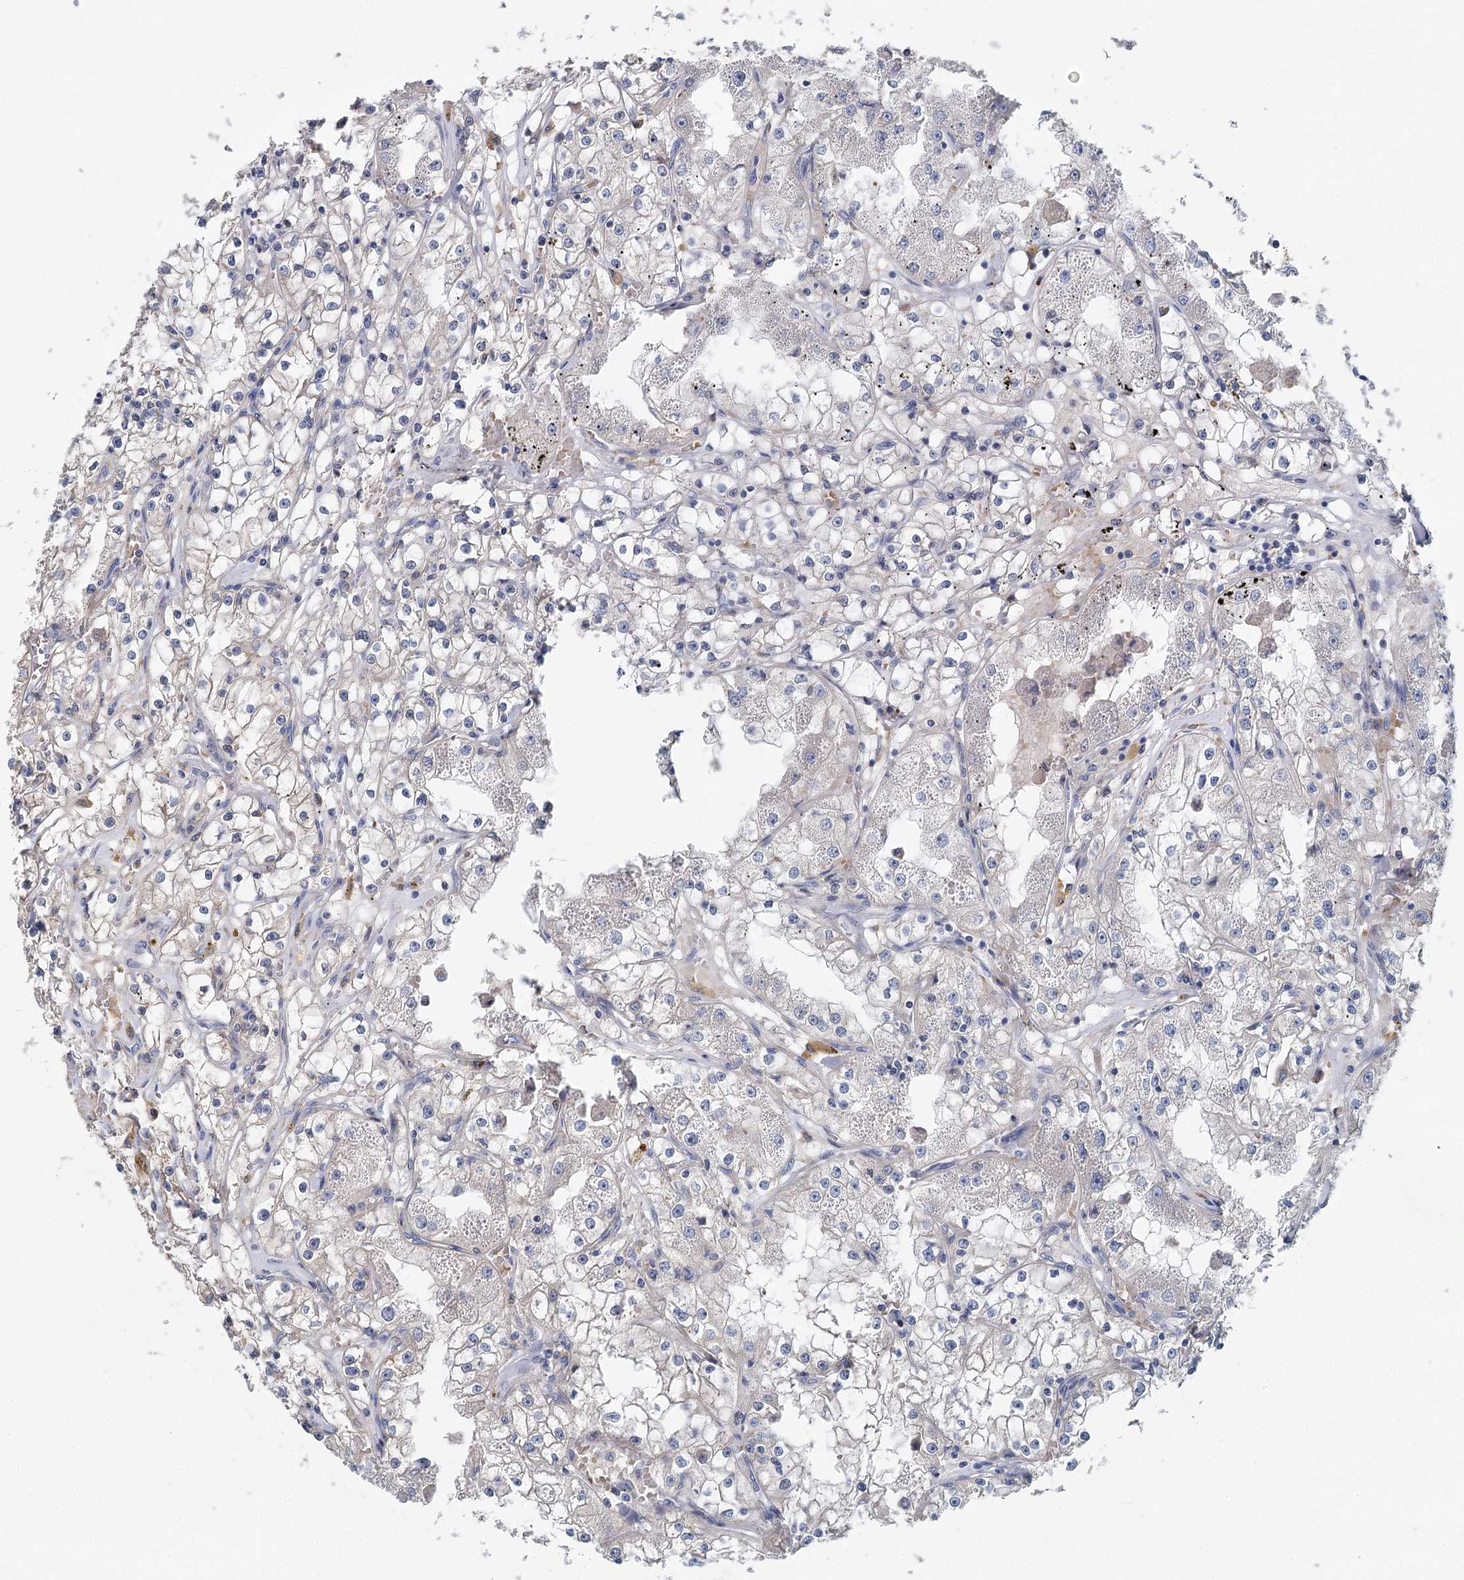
{"staining": {"intensity": "negative", "quantity": "none", "location": "none"}, "tissue": "renal cancer", "cell_type": "Tumor cells", "image_type": "cancer", "snomed": [{"axis": "morphology", "description": "Adenocarcinoma, NOS"}, {"axis": "topography", "description": "Kidney"}], "caption": "Tumor cells are negative for protein expression in human renal adenocarcinoma. Brightfield microscopy of immunohistochemistry stained with DAB (3,3'-diaminobenzidine) (brown) and hematoxylin (blue), captured at high magnification.", "gene": "ANKRD16", "patient": {"sex": "male", "age": 56}}